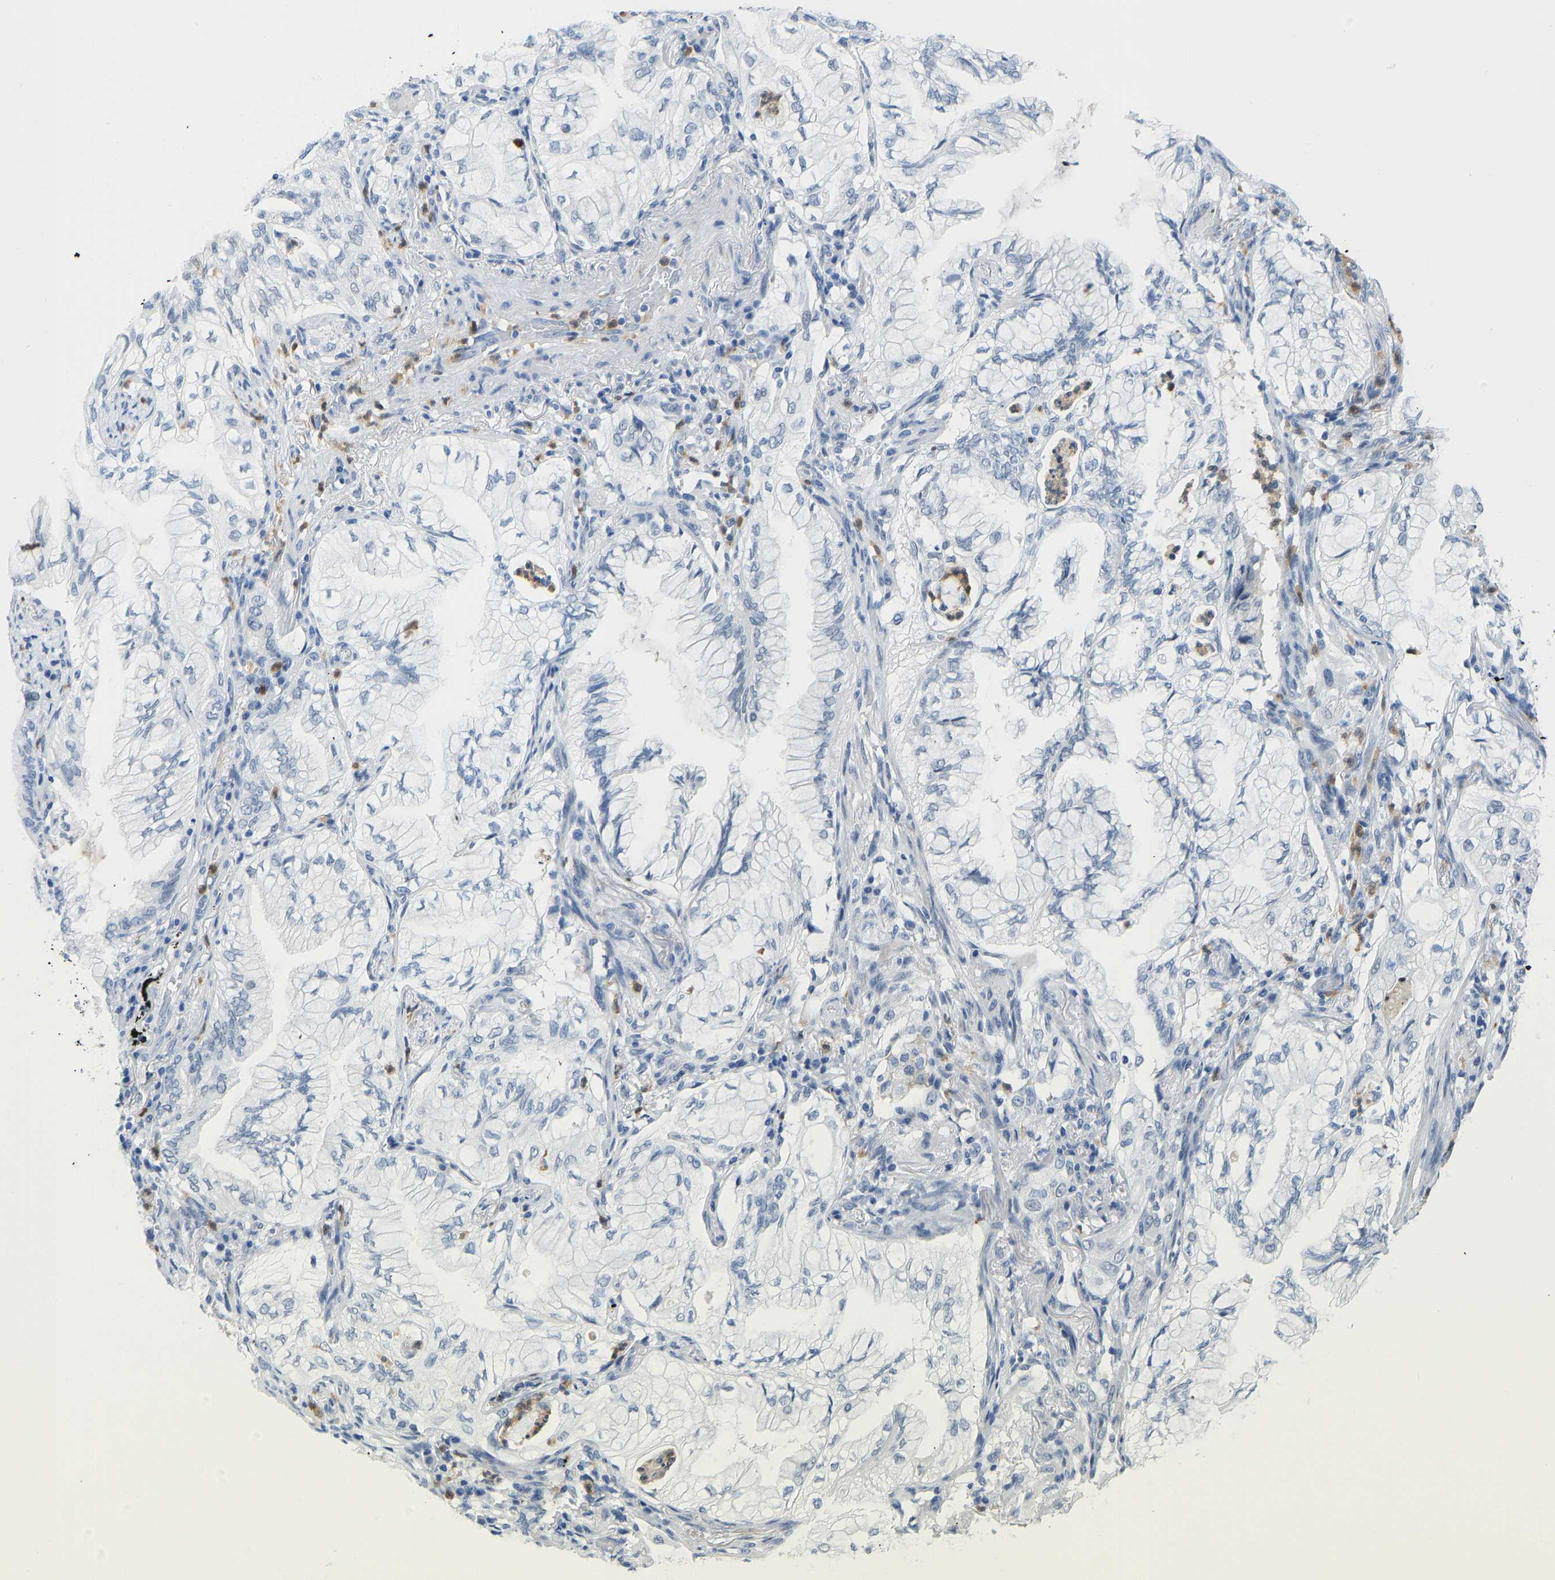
{"staining": {"intensity": "negative", "quantity": "none", "location": "none"}, "tissue": "lung cancer", "cell_type": "Tumor cells", "image_type": "cancer", "snomed": [{"axis": "morphology", "description": "Adenocarcinoma, NOS"}, {"axis": "topography", "description": "Lung"}], "caption": "IHC photomicrograph of human lung cancer stained for a protein (brown), which reveals no staining in tumor cells.", "gene": "TXNDC2", "patient": {"sex": "female", "age": 70}}